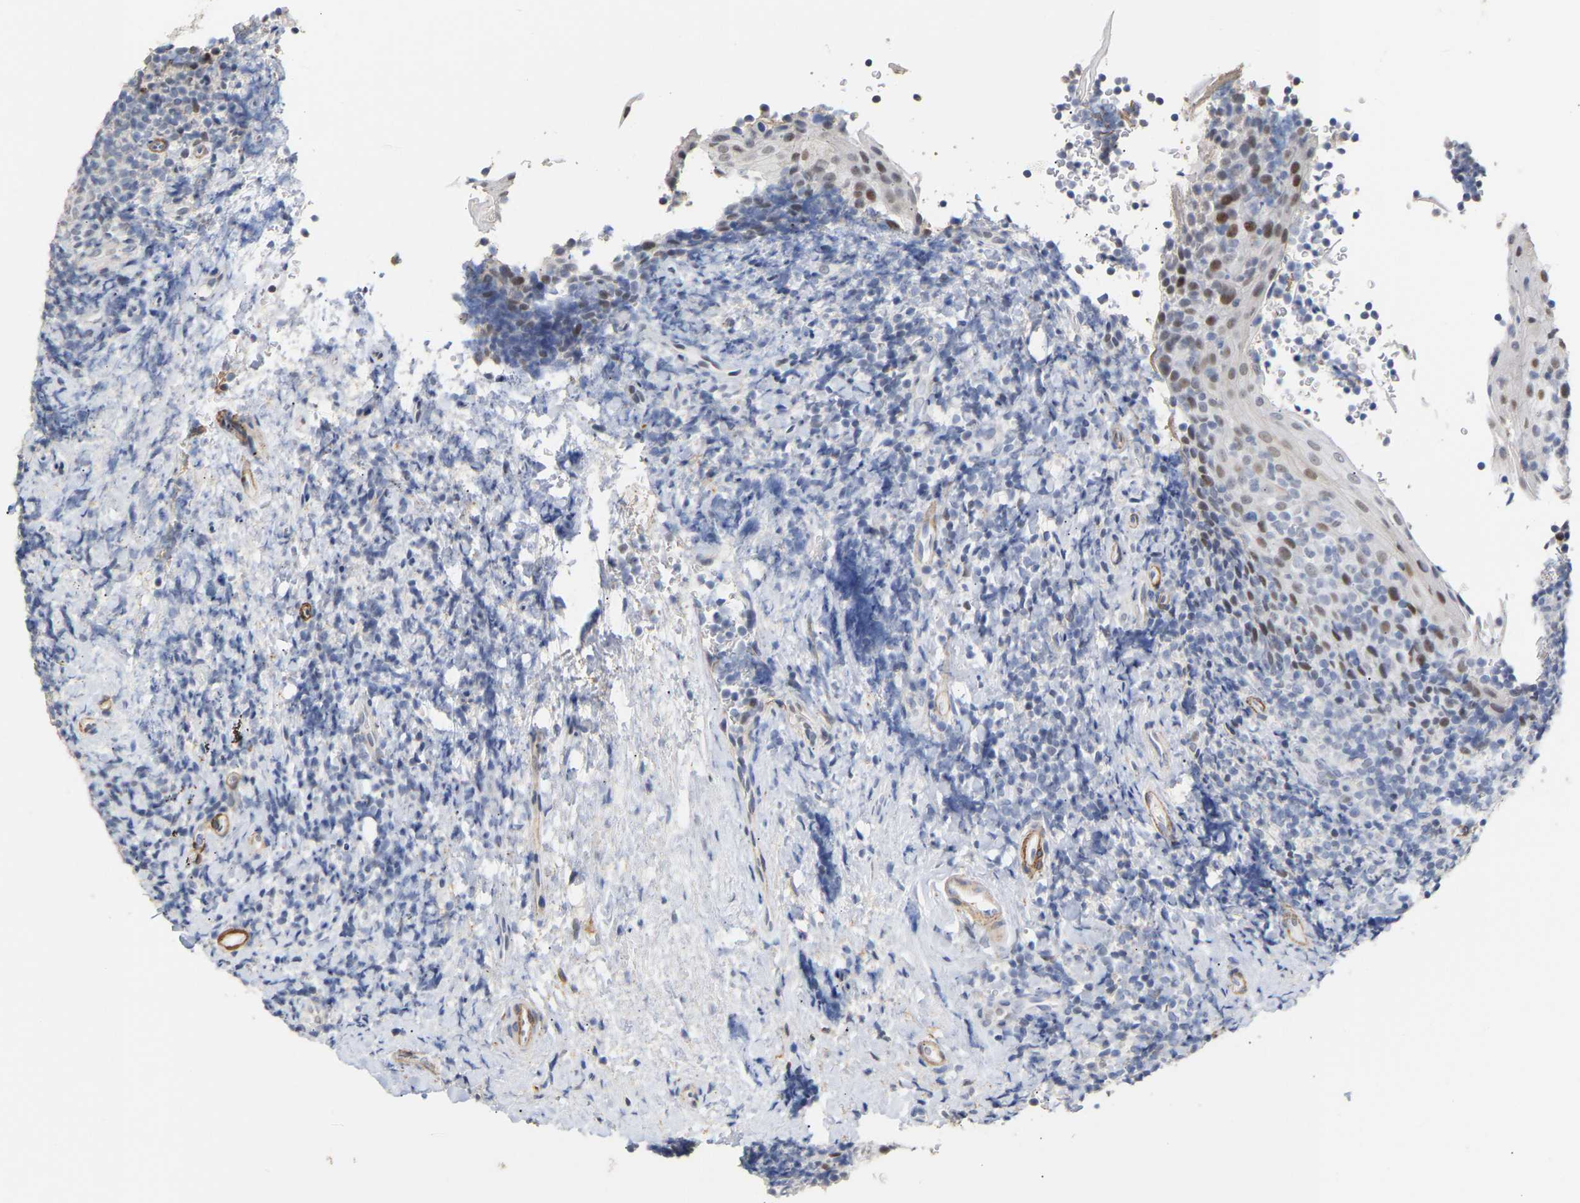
{"staining": {"intensity": "negative", "quantity": "none", "location": "none"}, "tissue": "tonsil", "cell_type": "Germinal center cells", "image_type": "normal", "snomed": [{"axis": "morphology", "description": "Normal tissue, NOS"}, {"axis": "topography", "description": "Tonsil"}], "caption": "This is an IHC micrograph of benign tonsil. There is no staining in germinal center cells.", "gene": "AMPH", "patient": {"sex": "male", "age": 37}}